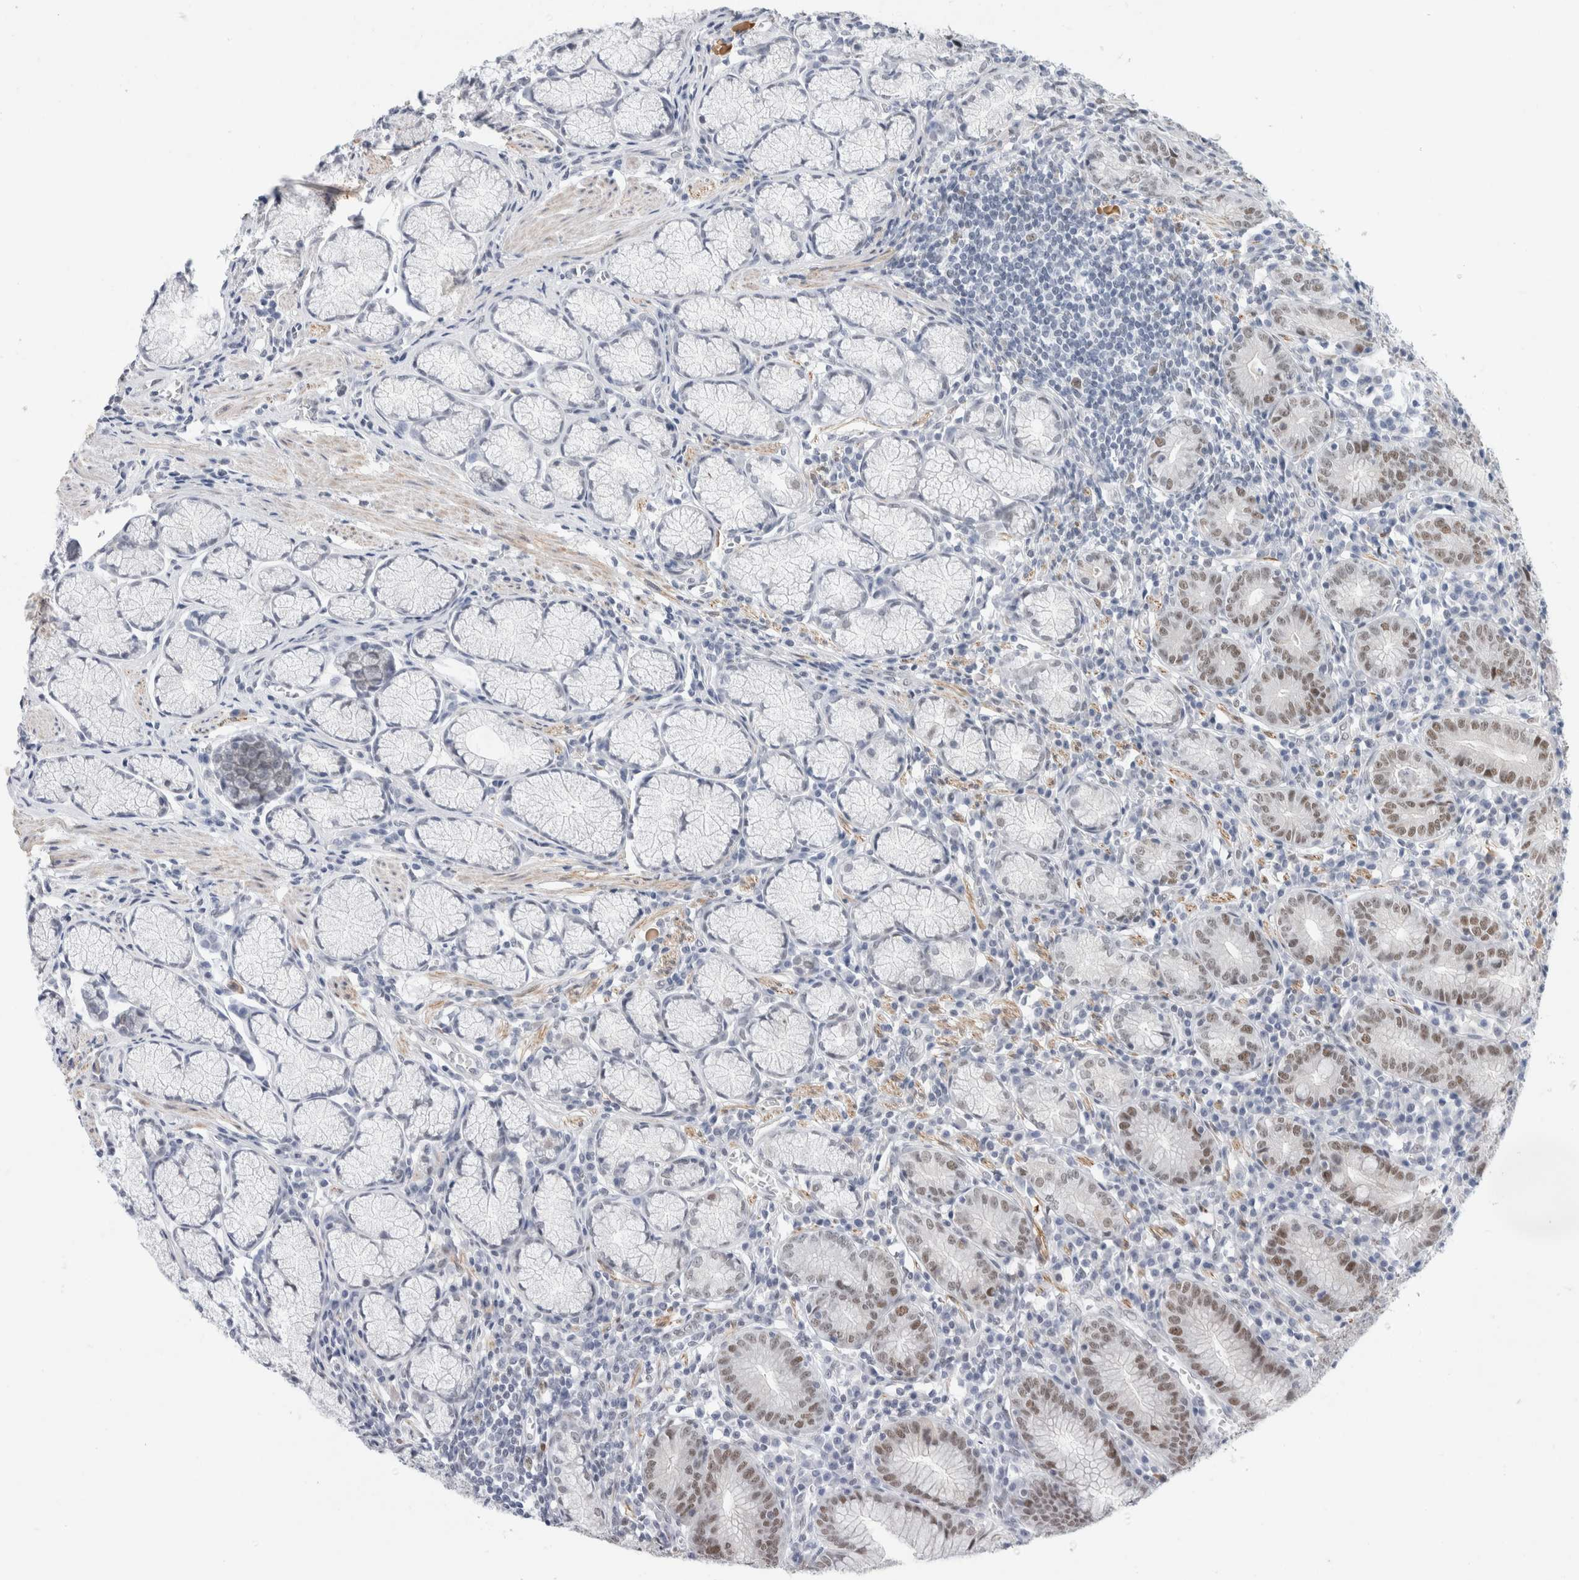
{"staining": {"intensity": "moderate", "quantity": "<25%", "location": "nuclear"}, "tissue": "stomach", "cell_type": "Glandular cells", "image_type": "normal", "snomed": [{"axis": "morphology", "description": "Normal tissue, NOS"}, {"axis": "topography", "description": "Stomach"}], "caption": "This photomicrograph reveals IHC staining of unremarkable human stomach, with low moderate nuclear positivity in about <25% of glandular cells.", "gene": "KNL1", "patient": {"sex": "male", "age": 55}}